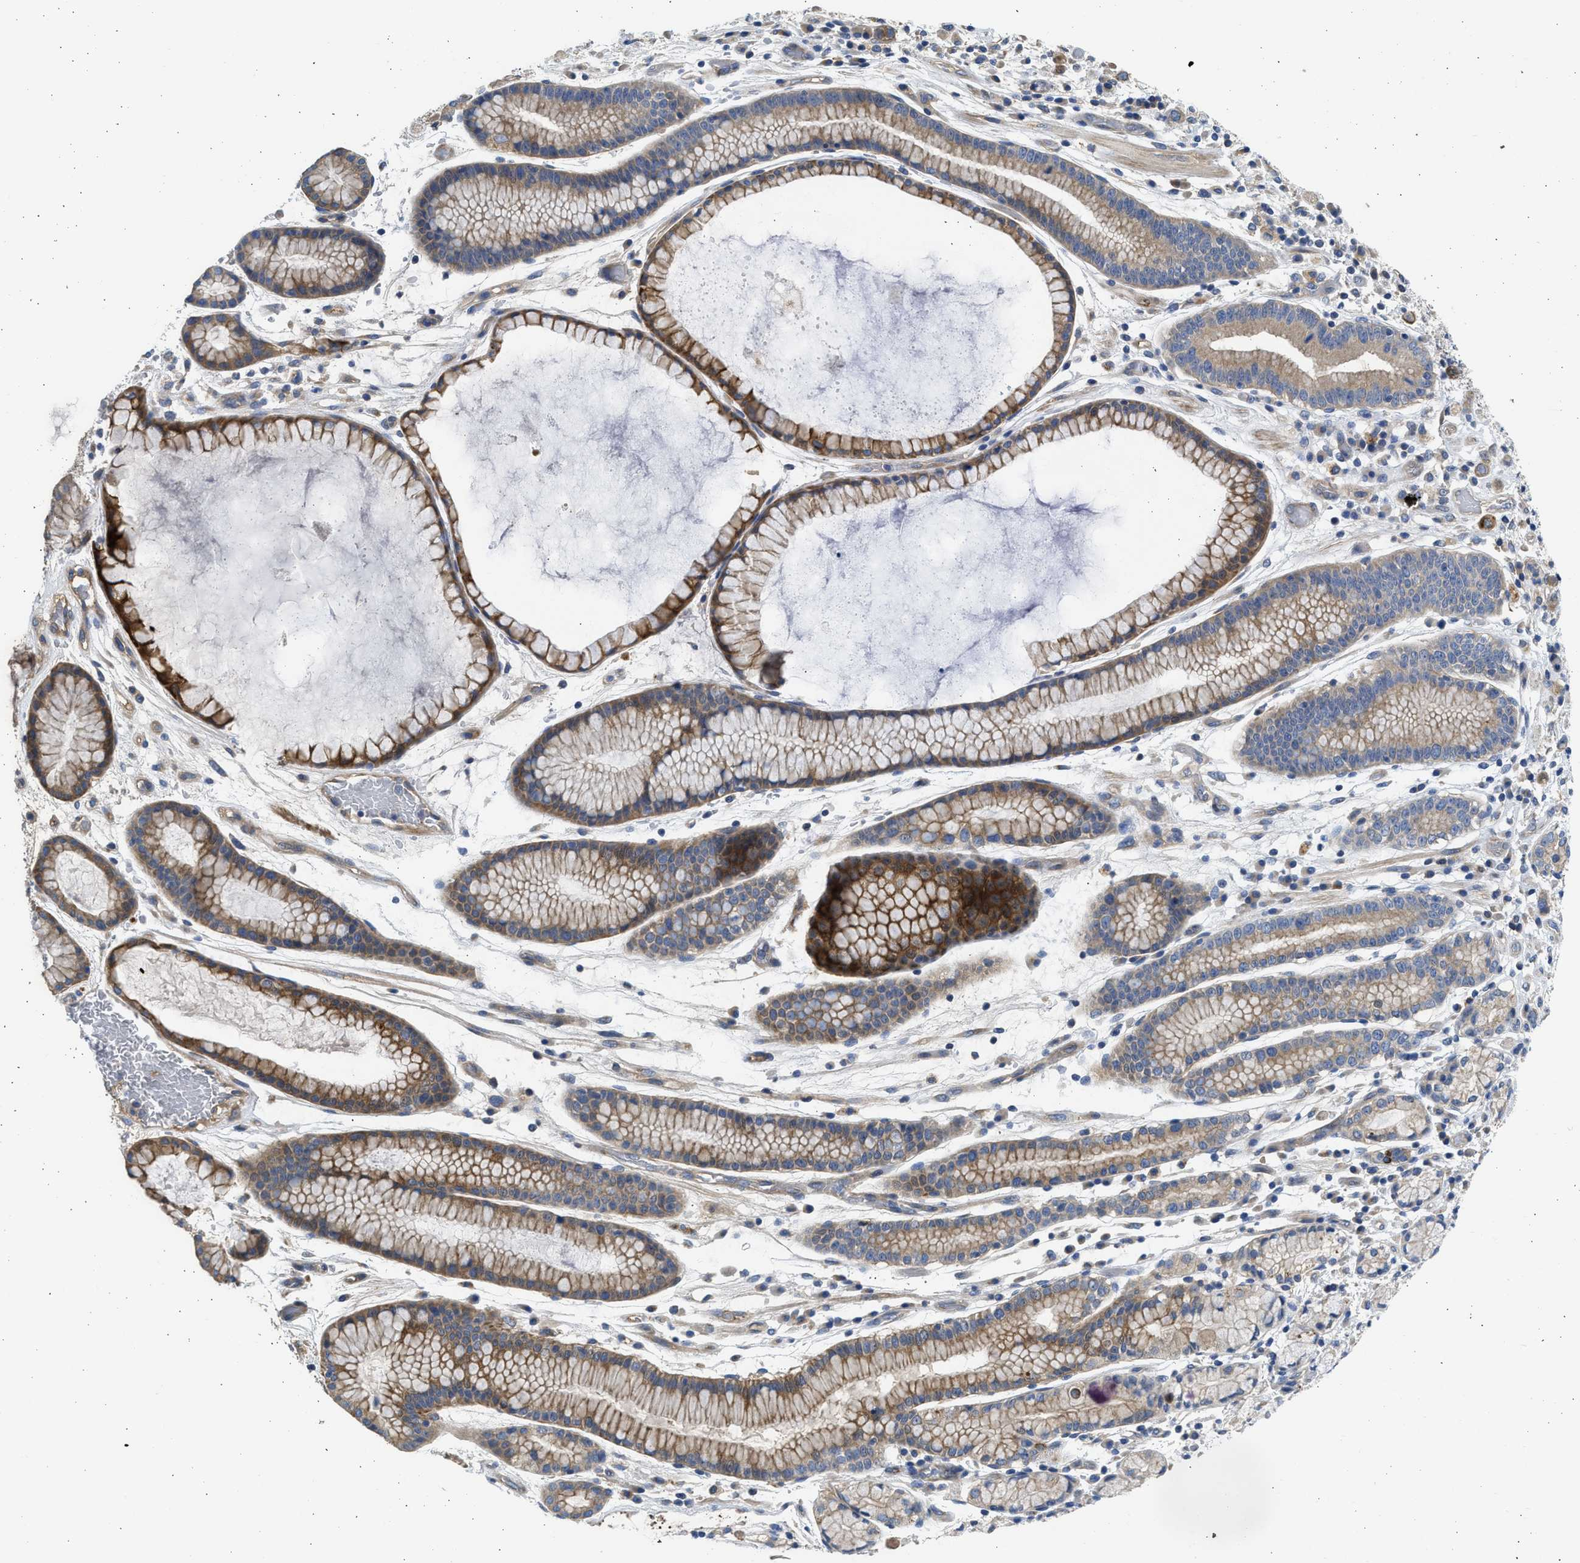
{"staining": {"intensity": "moderate", "quantity": ">75%", "location": "cytoplasmic/membranous"}, "tissue": "stomach cancer", "cell_type": "Tumor cells", "image_type": "cancer", "snomed": [{"axis": "morphology", "description": "Adenocarcinoma, NOS"}, {"axis": "topography", "description": "Stomach, lower"}], "caption": "Immunohistochemistry (IHC) image of neoplastic tissue: human adenocarcinoma (stomach) stained using IHC displays medium levels of moderate protein expression localized specifically in the cytoplasmic/membranous of tumor cells, appearing as a cytoplasmic/membranous brown color.", "gene": "CSRNP2", "patient": {"sex": "male", "age": 88}}